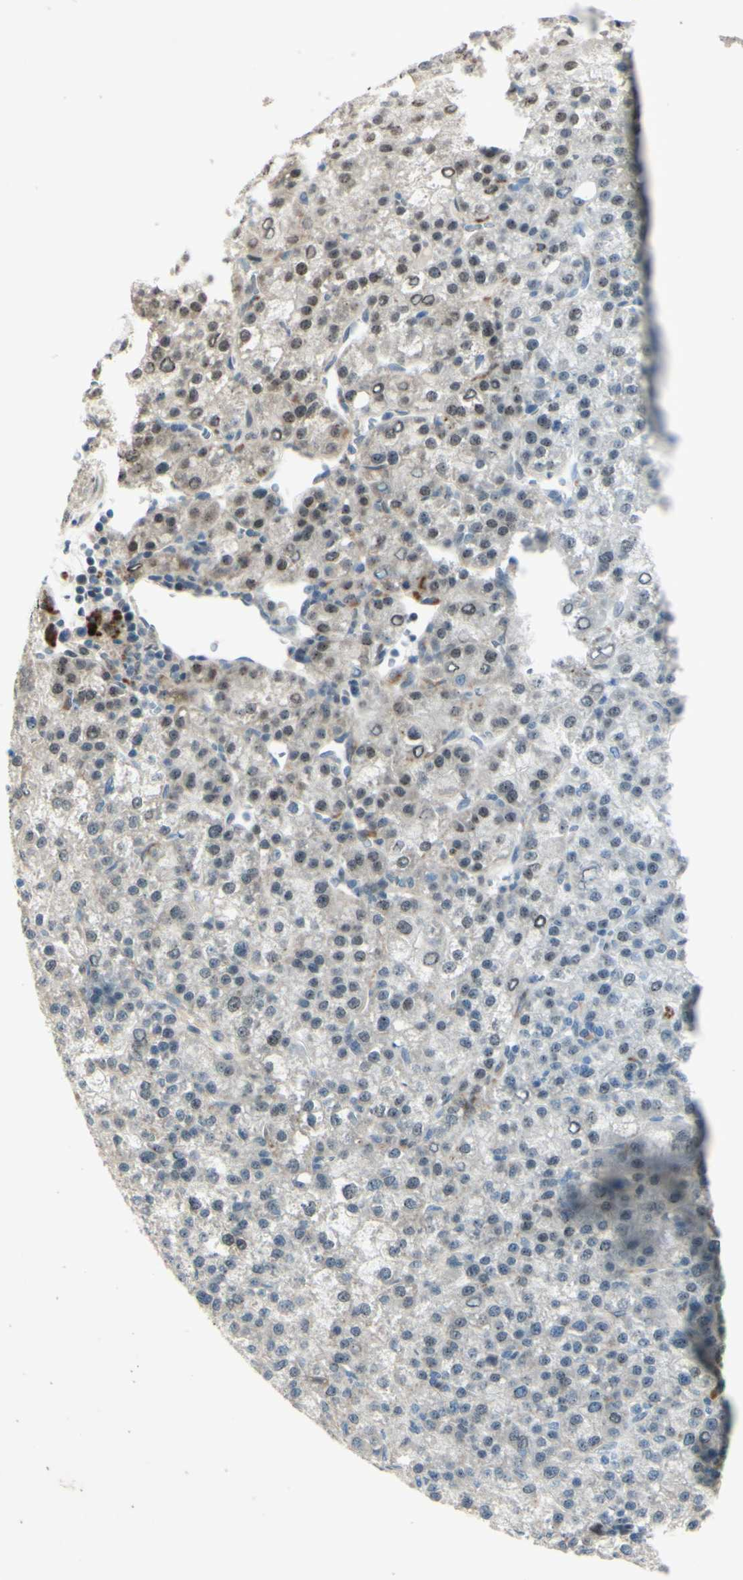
{"staining": {"intensity": "negative", "quantity": "none", "location": "none"}, "tissue": "liver cancer", "cell_type": "Tumor cells", "image_type": "cancer", "snomed": [{"axis": "morphology", "description": "Carcinoma, Hepatocellular, NOS"}, {"axis": "topography", "description": "Liver"}], "caption": "Tumor cells show no significant positivity in liver cancer (hepatocellular carcinoma).", "gene": "FGFR2", "patient": {"sex": "female", "age": 58}}